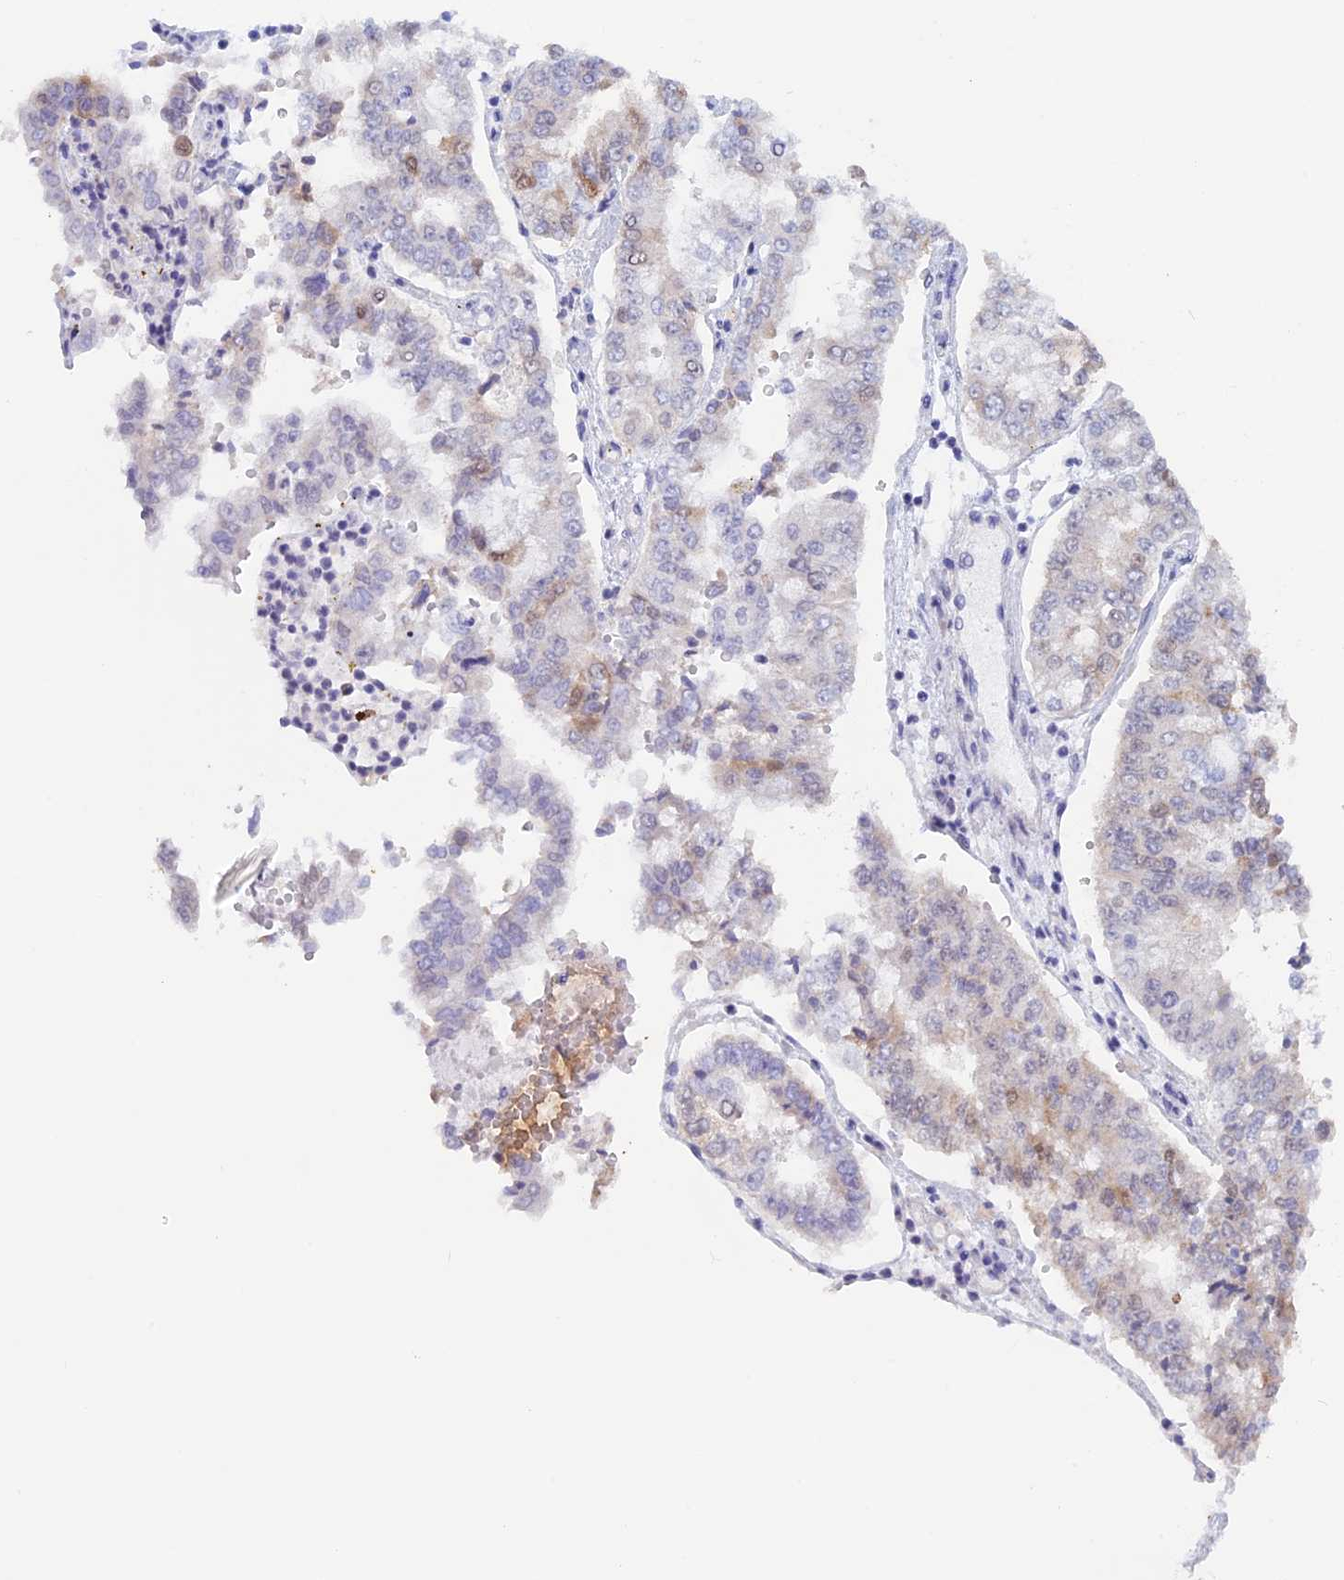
{"staining": {"intensity": "weak", "quantity": "<25%", "location": "nuclear"}, "tissue": "stomach cancer", "cell_type": "Tumor cells", "image_type": "cancer", "snomed": [{"axis": "morphology", "description": "Adenocarcinoma, NOS"}, {"axis": "topography", "description": "Stomach"}], "caption": "IHC image of neoplastic tissue: stomach adenocarcinoma stained with DAB (3,3'-diaminobenzidine) reveals no significant protein expression in tumor cells.", "gene": "LHFPL2", "patient": {"sex": "male", "age": 76}}